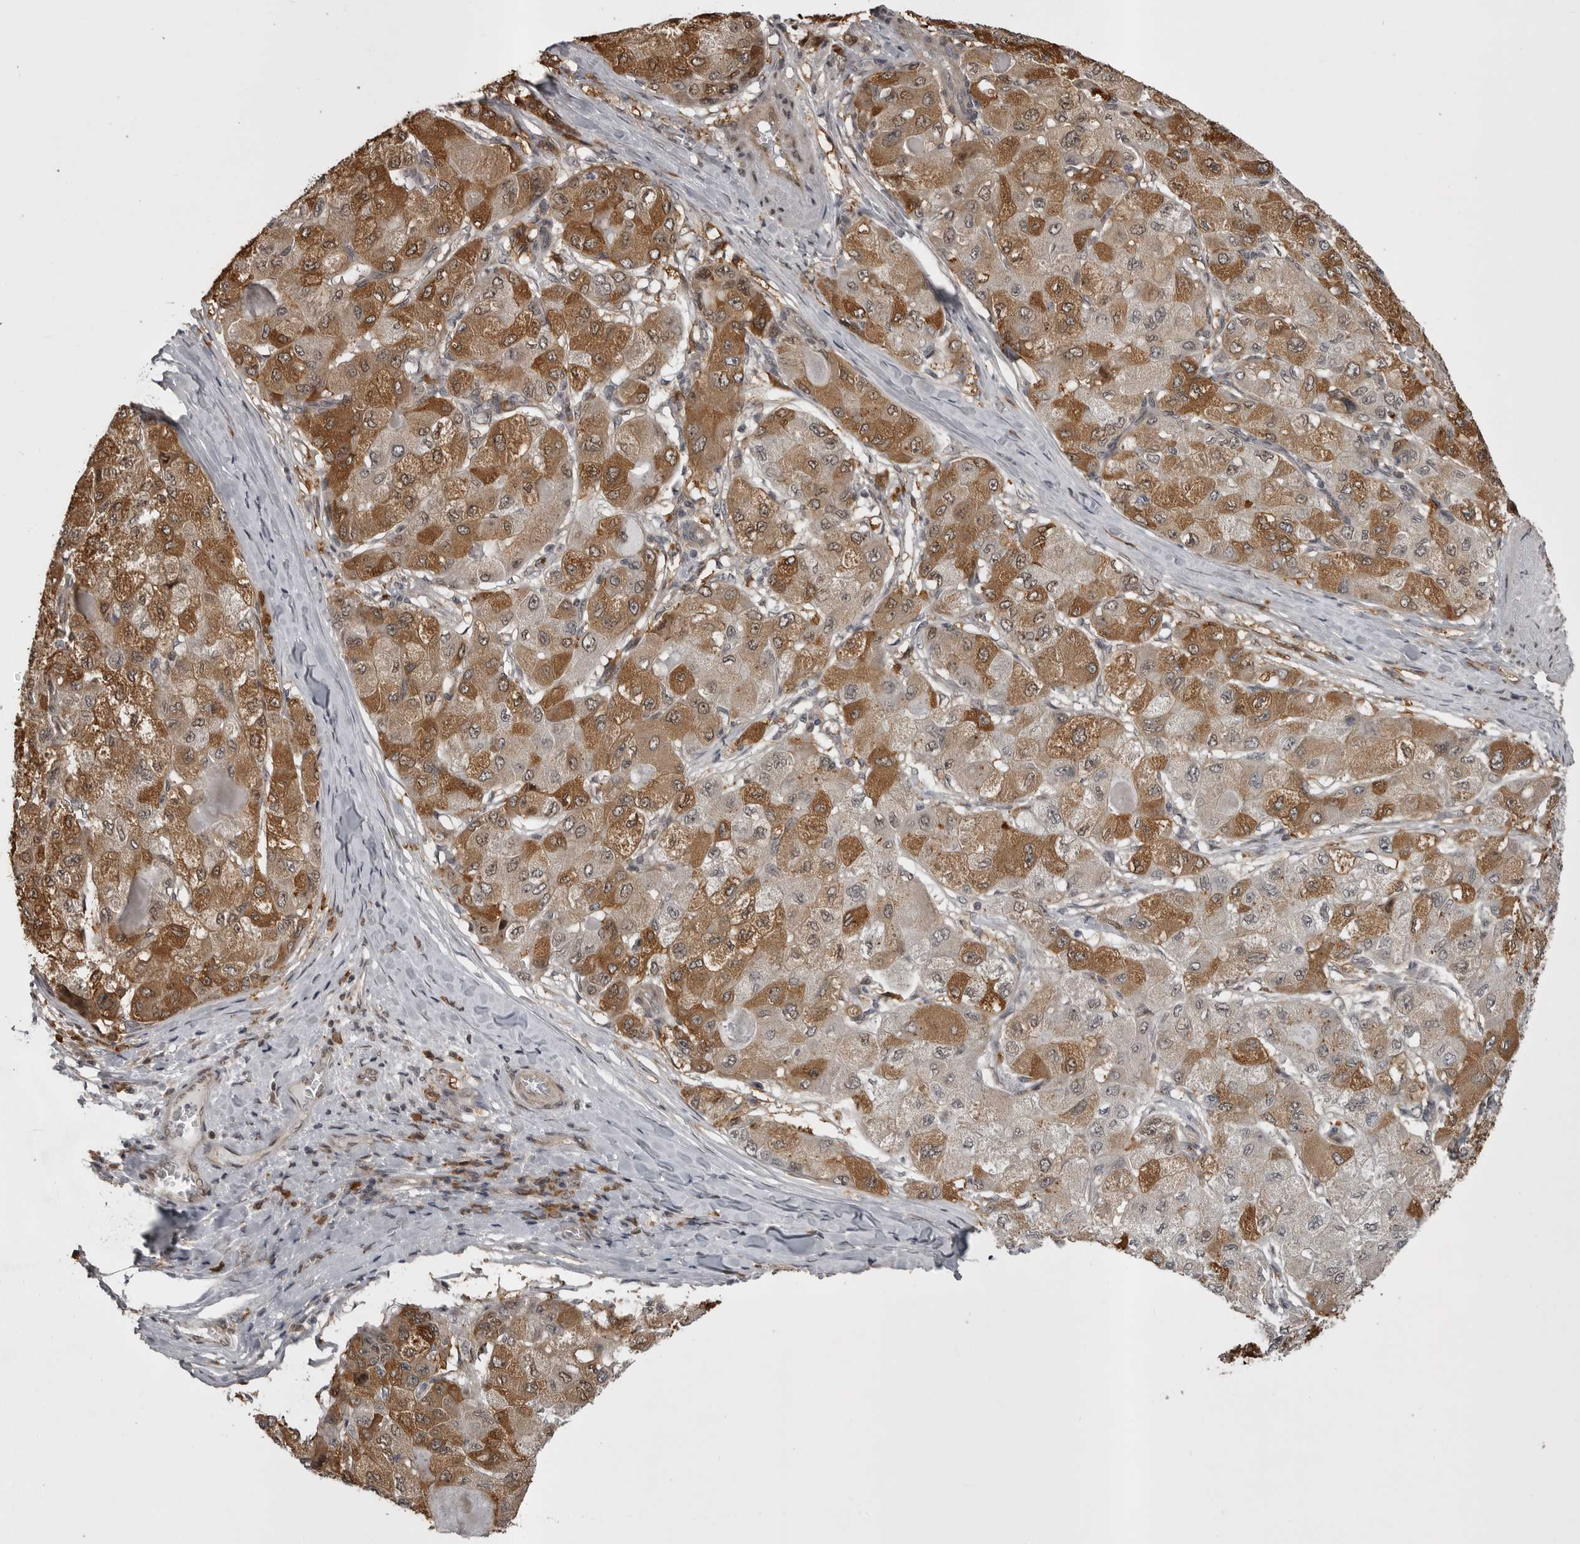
{"staining": {"intensity": "moderate", "quantity": ">75%", "location": "cytoplasmic/membranous"}, "tissue": "liver cancer", "cell_type": "Tumor cells", "image_type": "cancer", "snomed": [{"axis": "morphology", "description": "Carcinoma, Hepatocellular, NOS"}, {"axis": "topography", "description": "Liver"}], "caption": "The immunohistochemical stain labels moderate cytoplasmic/membranous staining in tumor cells of liver cancer (hepatocellular carcinoma) tissue. The staining was performed using DAB (3,3'-diaminobenzidine) to visualize the protein expression in brown, while the nuclei were stained in blue with hematoxylin (Magnification: 20x).", "gene": "SNX16", "patient": {"sex": "male", "age": 80}}